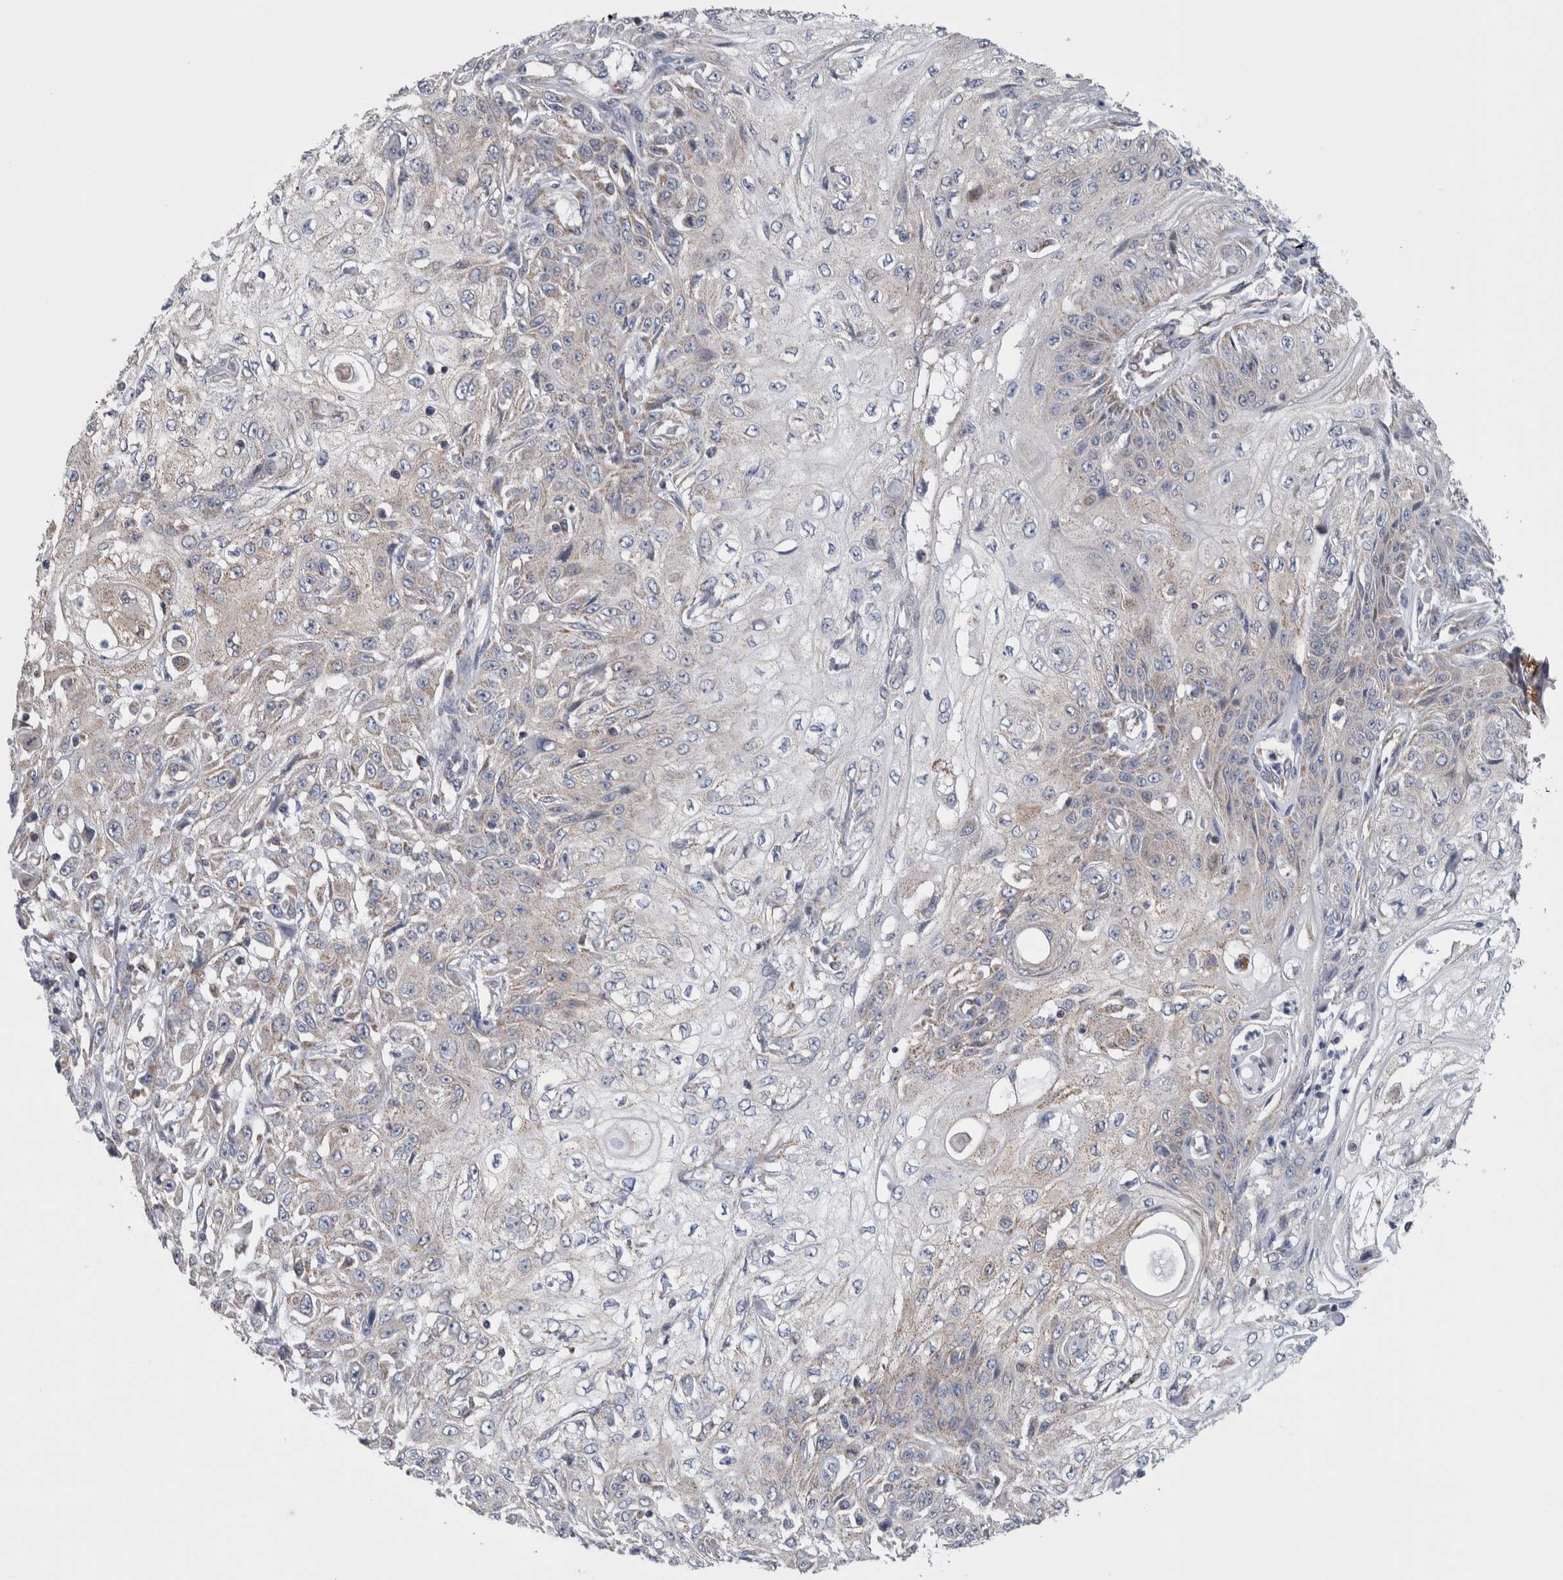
{"staining": {"intensity": "weak", "quantity": "25%-75%", "location": "cytoplasmic/membranous"}, "tissue": "skin cancer", "cell_type": "Tumor cells", "image_type": "cancer", "snomed": [{"axis": "morphology", "description": "Squamous cell carcinoma, NOS"}, {"axis": "morphology", "description": "Squamous cell carcinoma, metastatic, NOS"}, {"axis": "topography", "description": "Skin"}, {"axis": "topography", "description": "Lymph node"}], "caption": "This is an image of immunohistochemistry staining of skin squamous cell carcinoma, which shows weak positivity in the cytoplasmic/membranous of tumor cells.", "gene": "ETFA", "patient": {"sex": "male", "age": 75}}